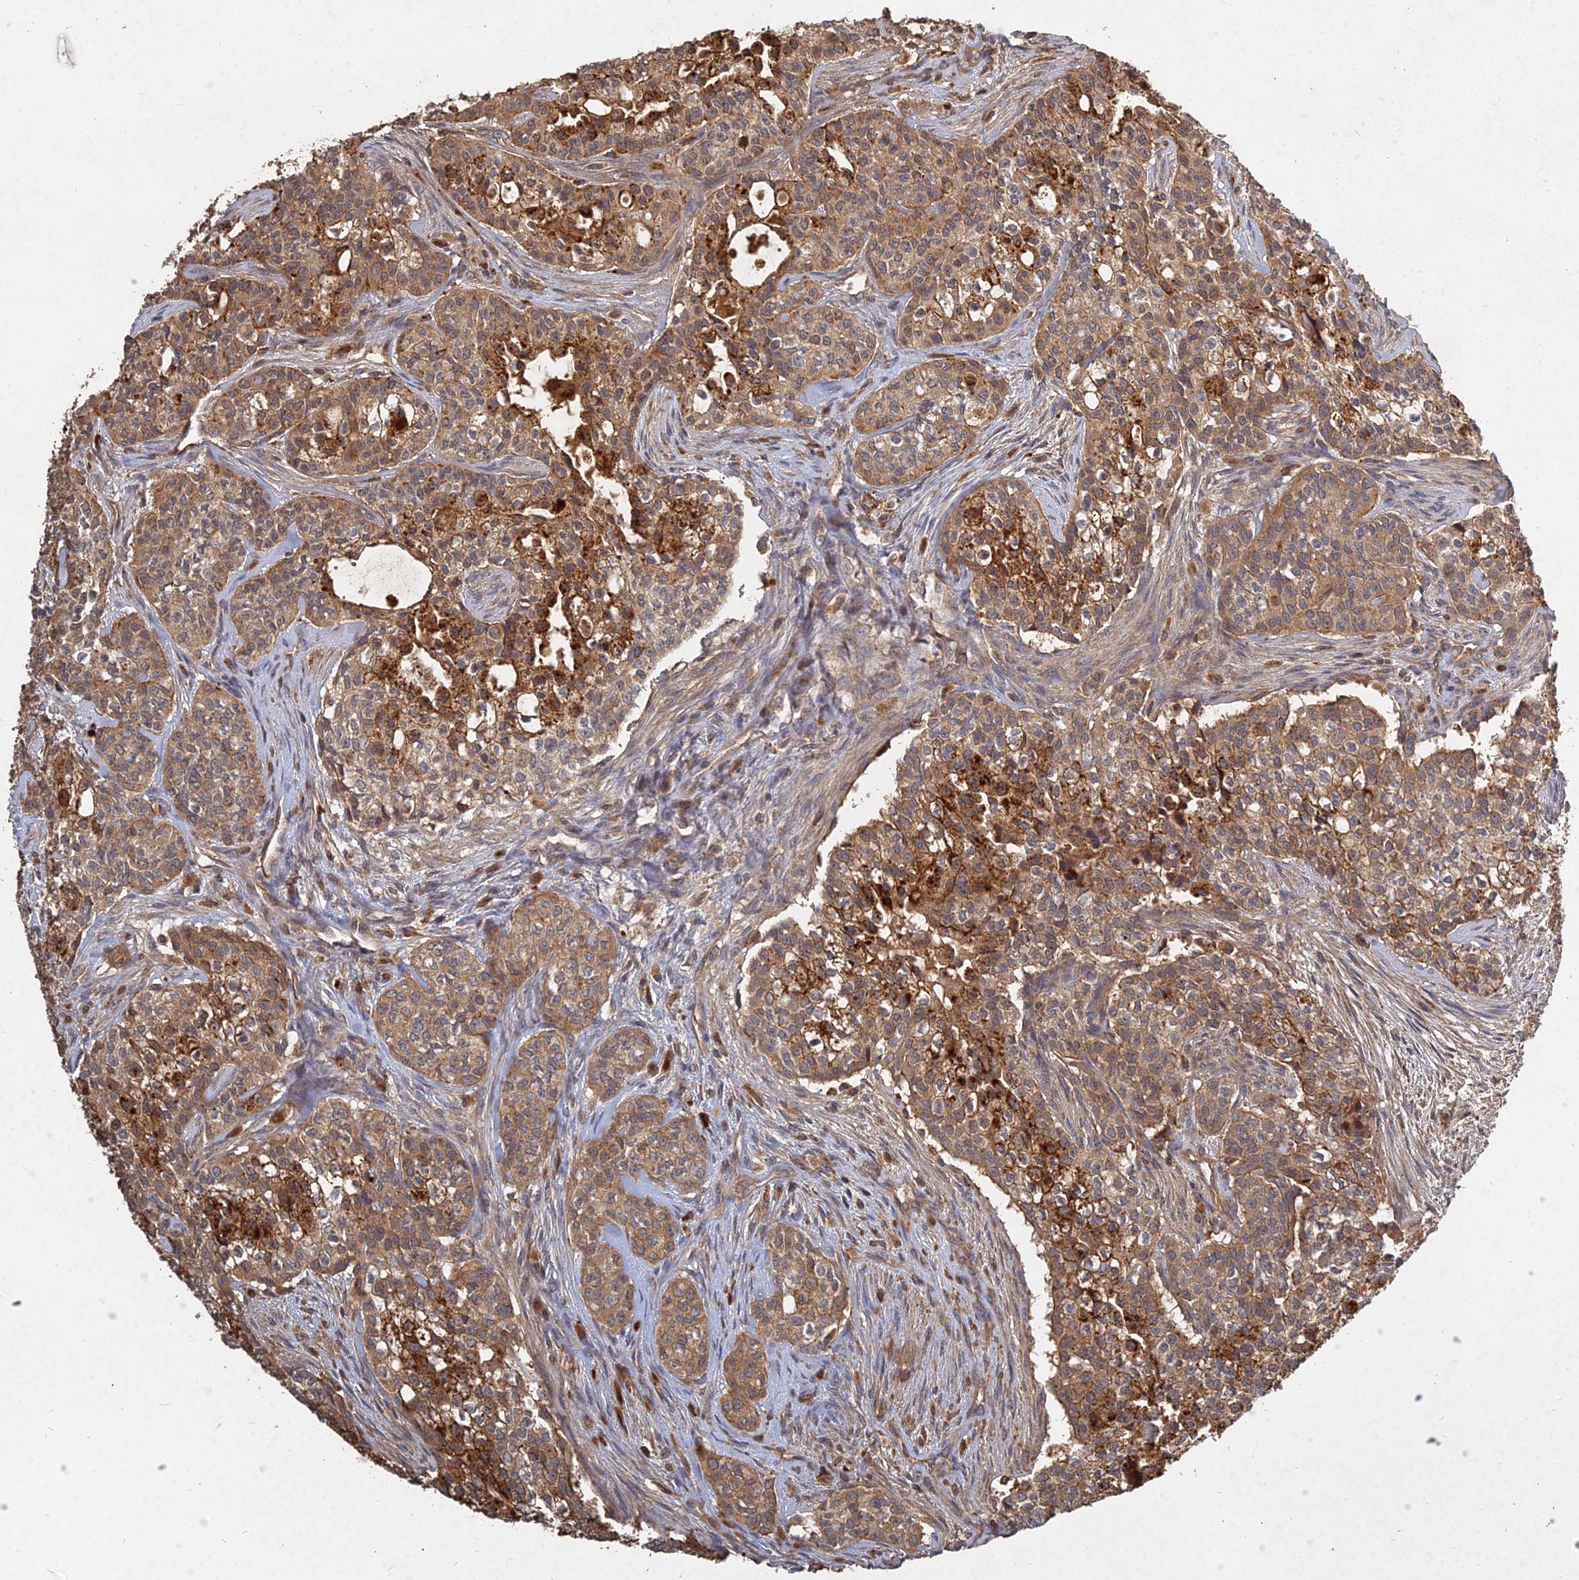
{"staining": {"intensity": "strong", "quantity": ">75%", "location": "cytoplasmic/membranous"}, "tissue": "head and neck cancer", "cell_type": "Tumor cells", "image_type": "cancer", "snomed": [{"axis": "morphology", "description": "Adenocarcinoma, NOS"}, {"axis": "topography", "description": "Head-Neck"}], "caption": "Immunohistochemistry (IHC) histopathology image of human head and neck cancer stained for a protein (brown), which shows high levels of strong cytoplasmic/membranous expression in approximately >75% of tumor cells.", "gene": "UBE2W", "patient": {"sex": "male", "age": 81}}